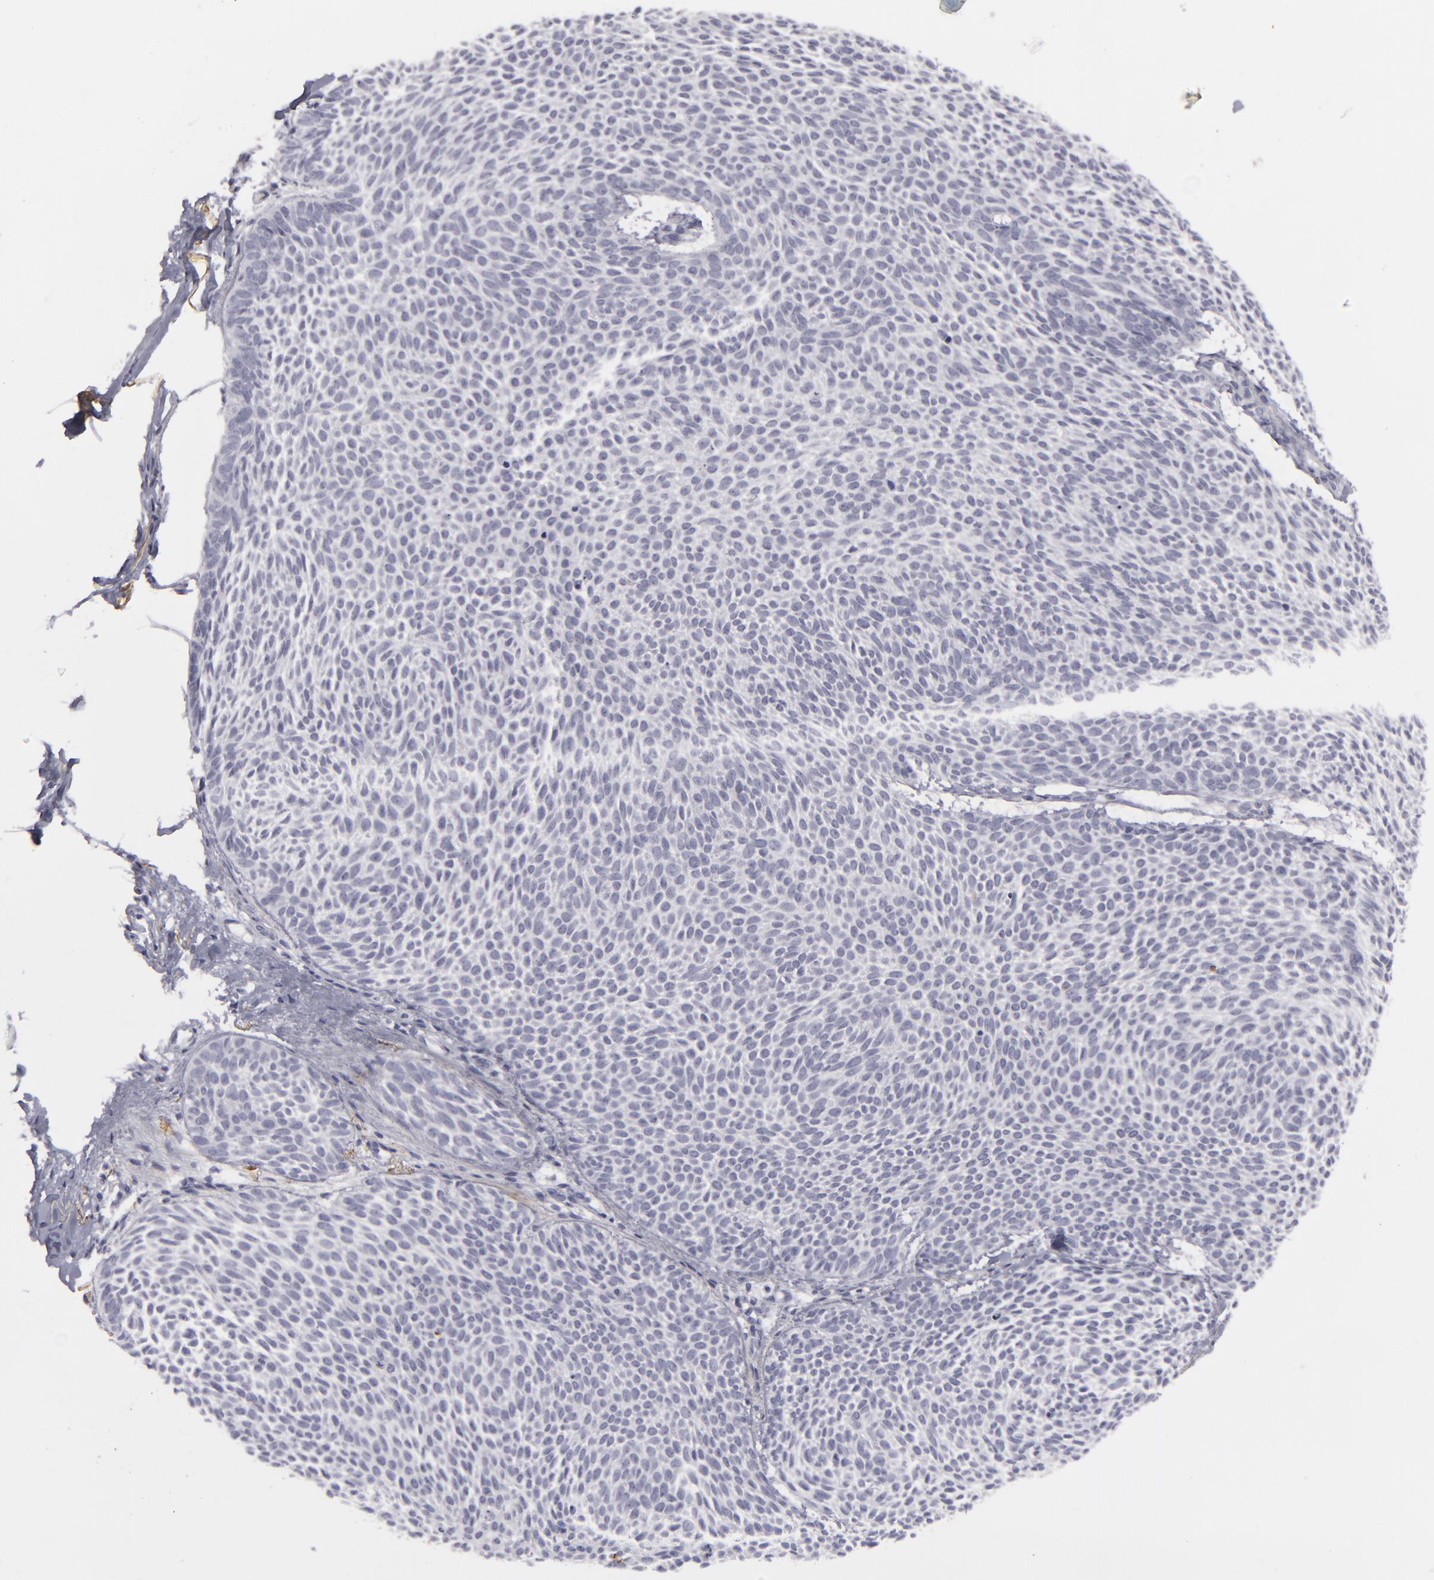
{"staining": {"intensity": "negative", "quantity": "none", "location": "none"}, "tissue": "skin cancer", "cell_type": "Tumor cells", "image_type": "cancer", "snomed": [{"axis": "morphology", "description": "Basal cell carcinoma"}, {"axis": "topography", "description": "Skin"}], "caption": "An image of skin cancer stained for a protein exhibits no brown staining in tumor cells.", "gene": "C9", "patient": {"sex": "male", "age": 84}}